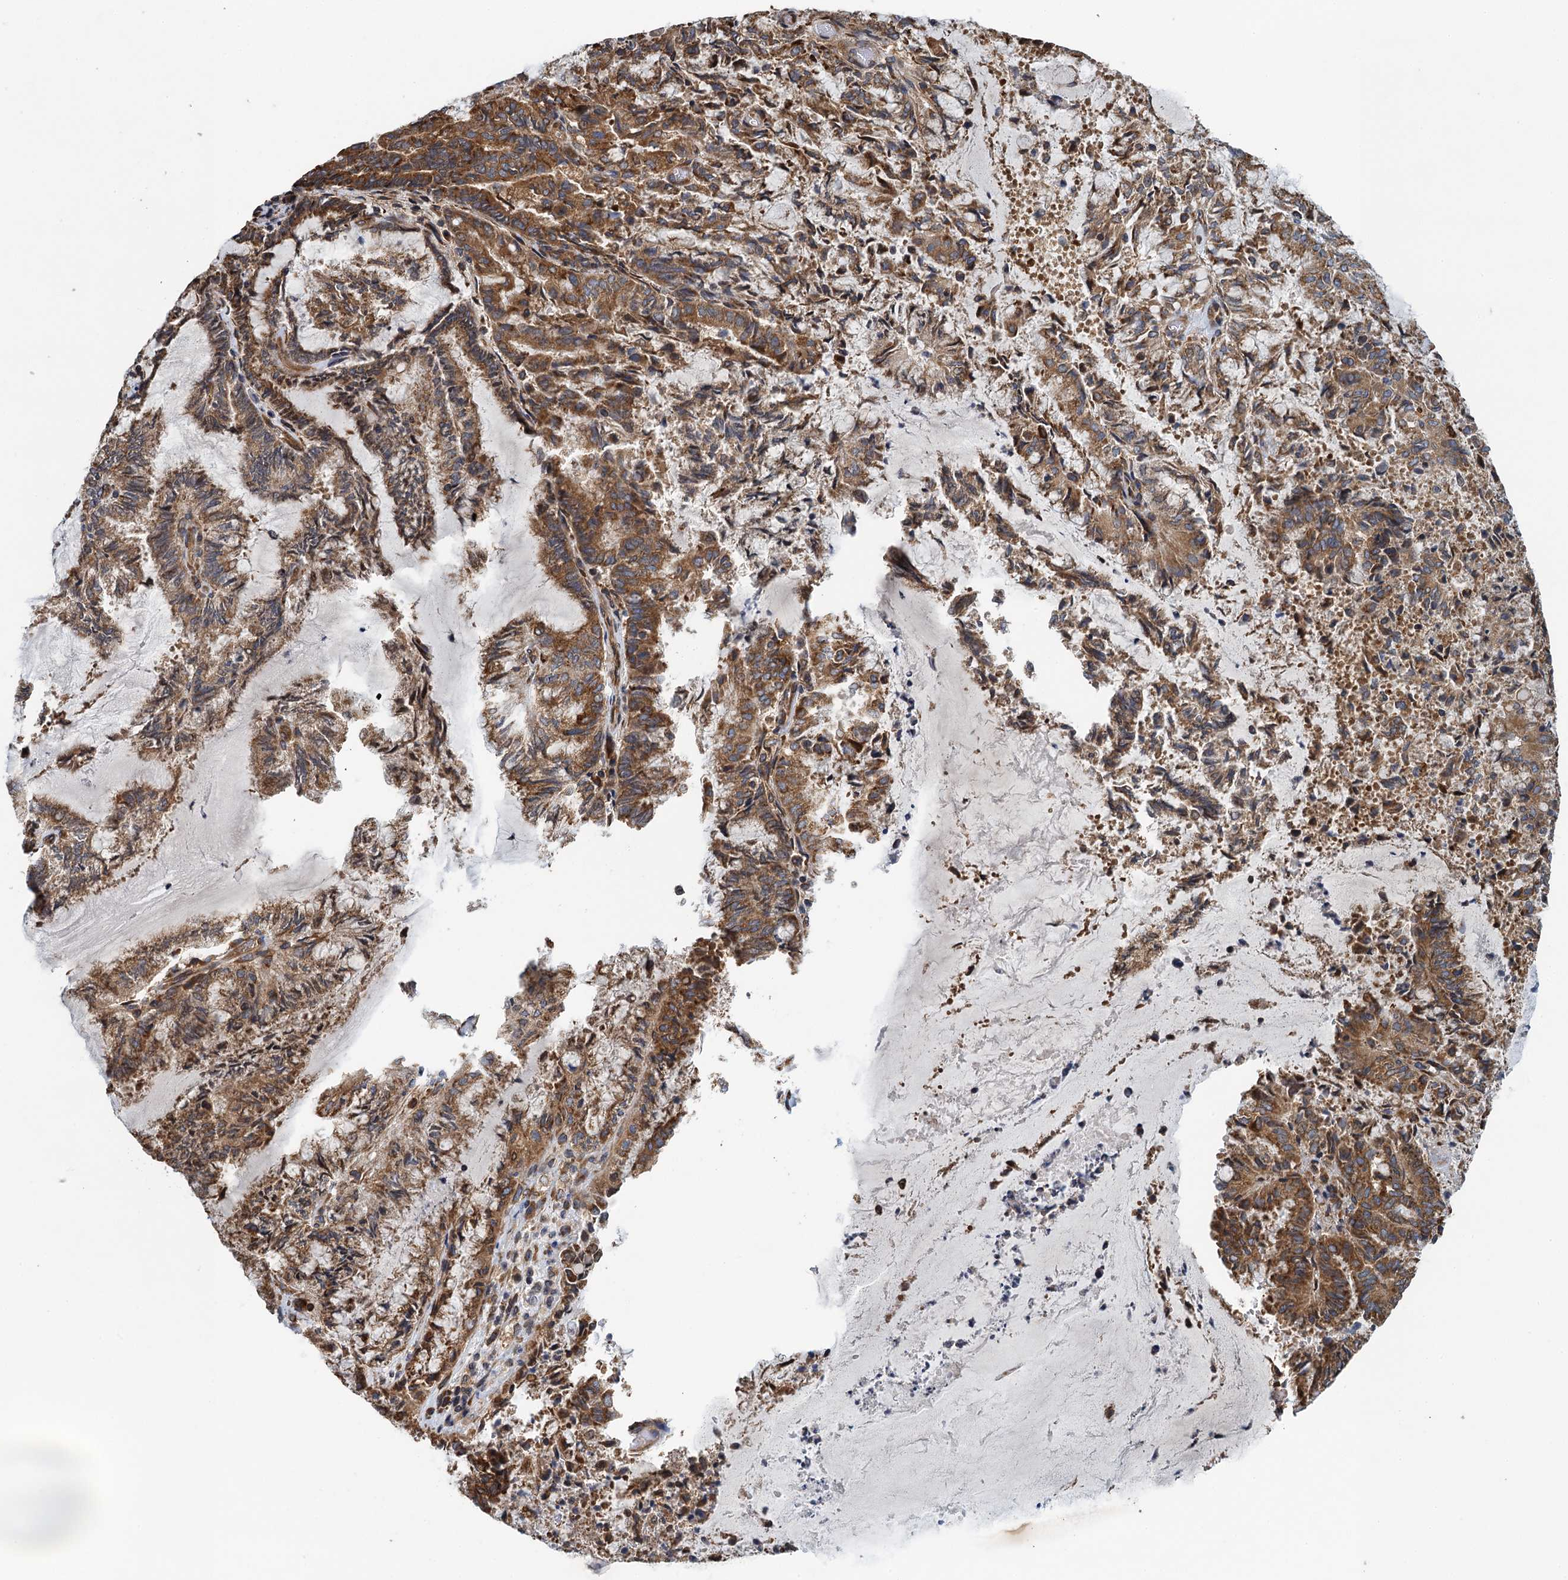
{"staining": {"intensity": "moderate", "quantity": ">75%", "location": "cytoplasmic/membranous"}, "tissue": "endometrial cancer", "cell_type": "Tumor cells", "image_type": "cancer", "snomed": [{"axis": "morphology", "description": "Adenocarcinoma, NOS"}, {"axis": "topography", "description": "Endometrium"}], "caption": "Endometrial cancer tissue demonstrates moderate cytoplasmic/membranous expression in about >75% of tumor cells", "gene": "MDM1", "patient": {"sex": "female", "age": 80}}